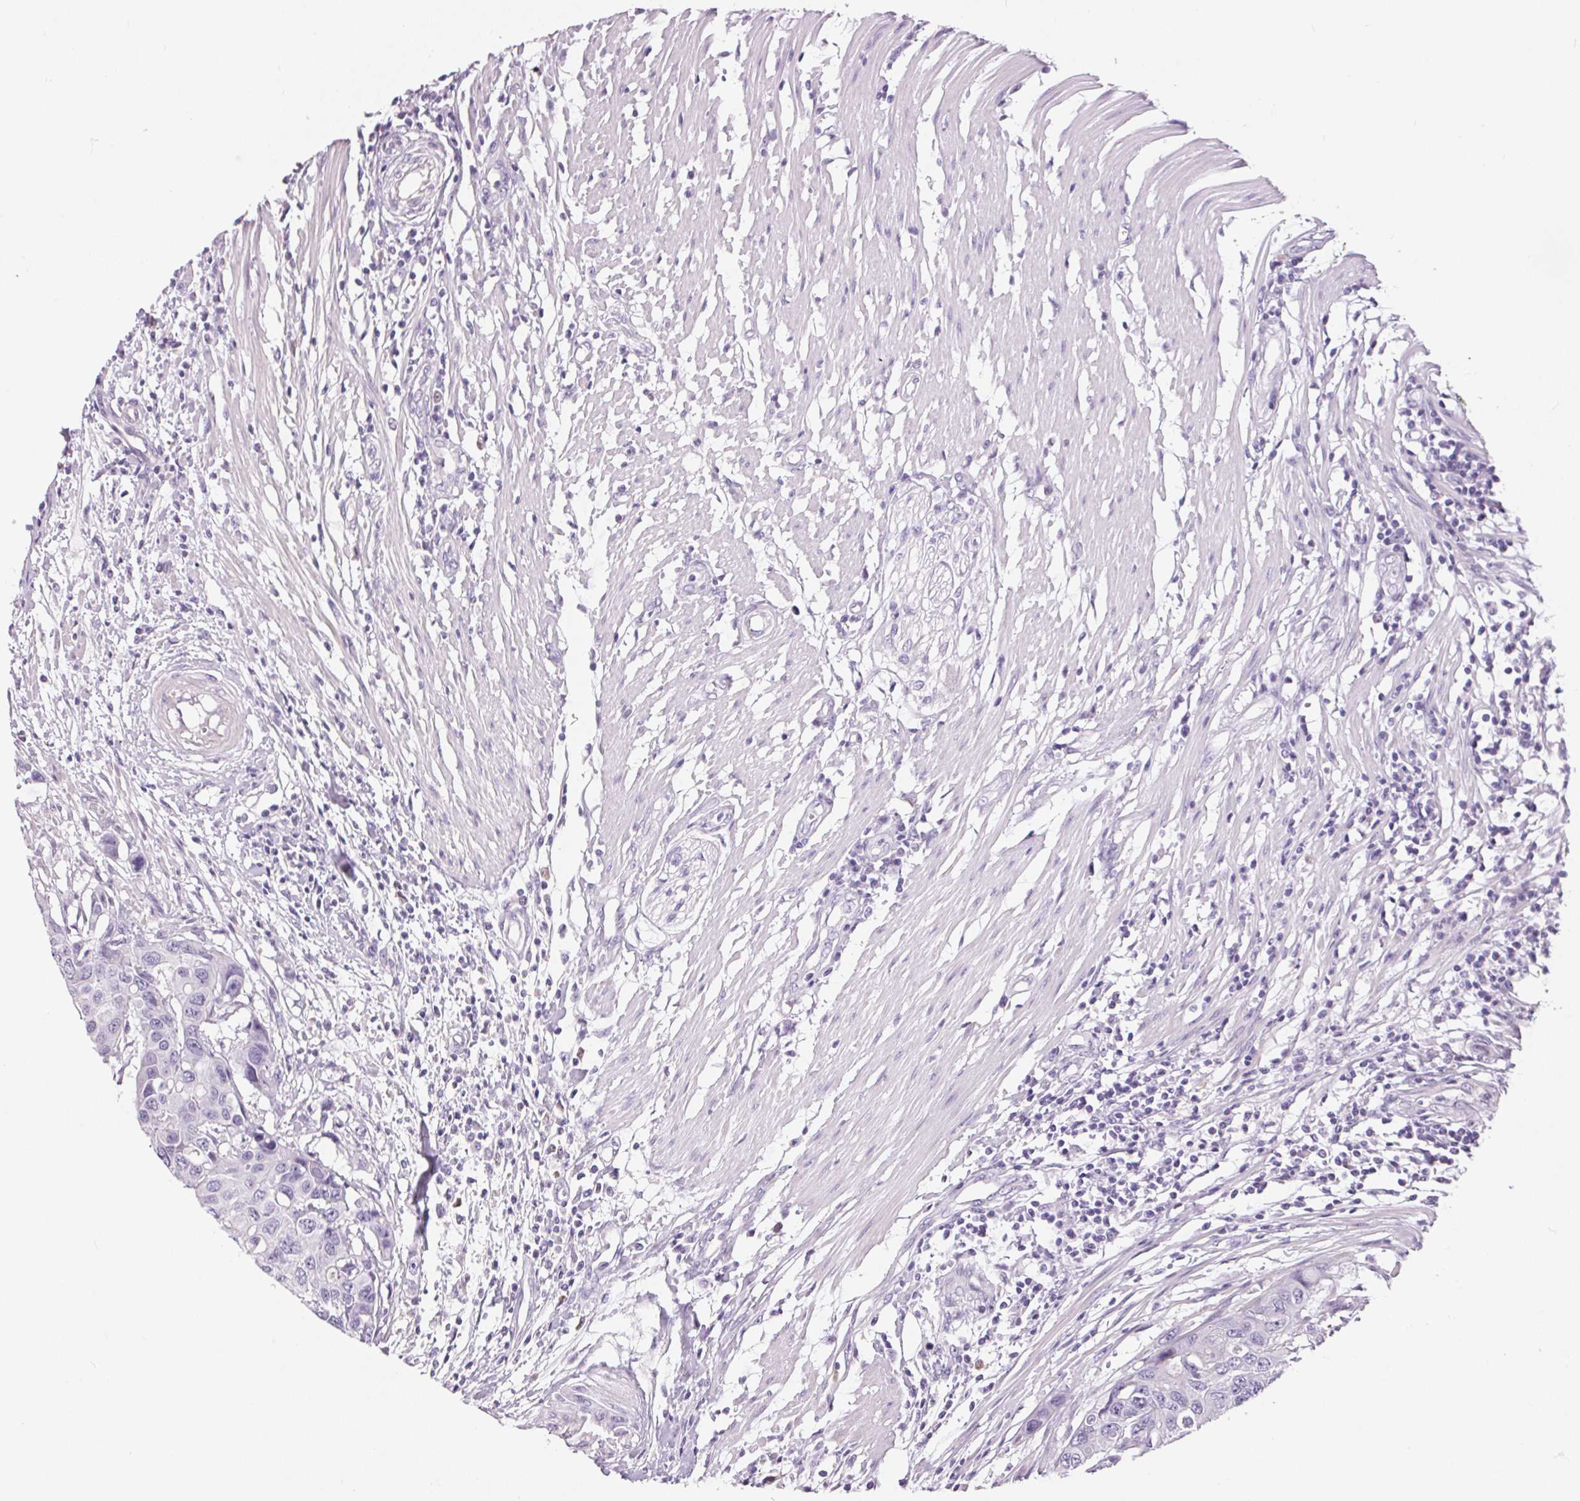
{"staining": {"intensity": "negative", "quantity": "none", "location": "none"}, "tissue": "colorectal cancer", "cell_type": "Tumor cells", "image_type": "cancer", "snomed": [{"axis": "morphology", "description": "Adenocarcinoma, NOS"}, {"axis": "topography", "description": "Colon"}], "caption": "Immunohistochemical staining of human colorectal cancer displays no significant staining in tumor cells. (DAB IHC with hematoxylin counter stain).", "gene": "UNC13B", "patient": {"sex": "male", "age": 77}}